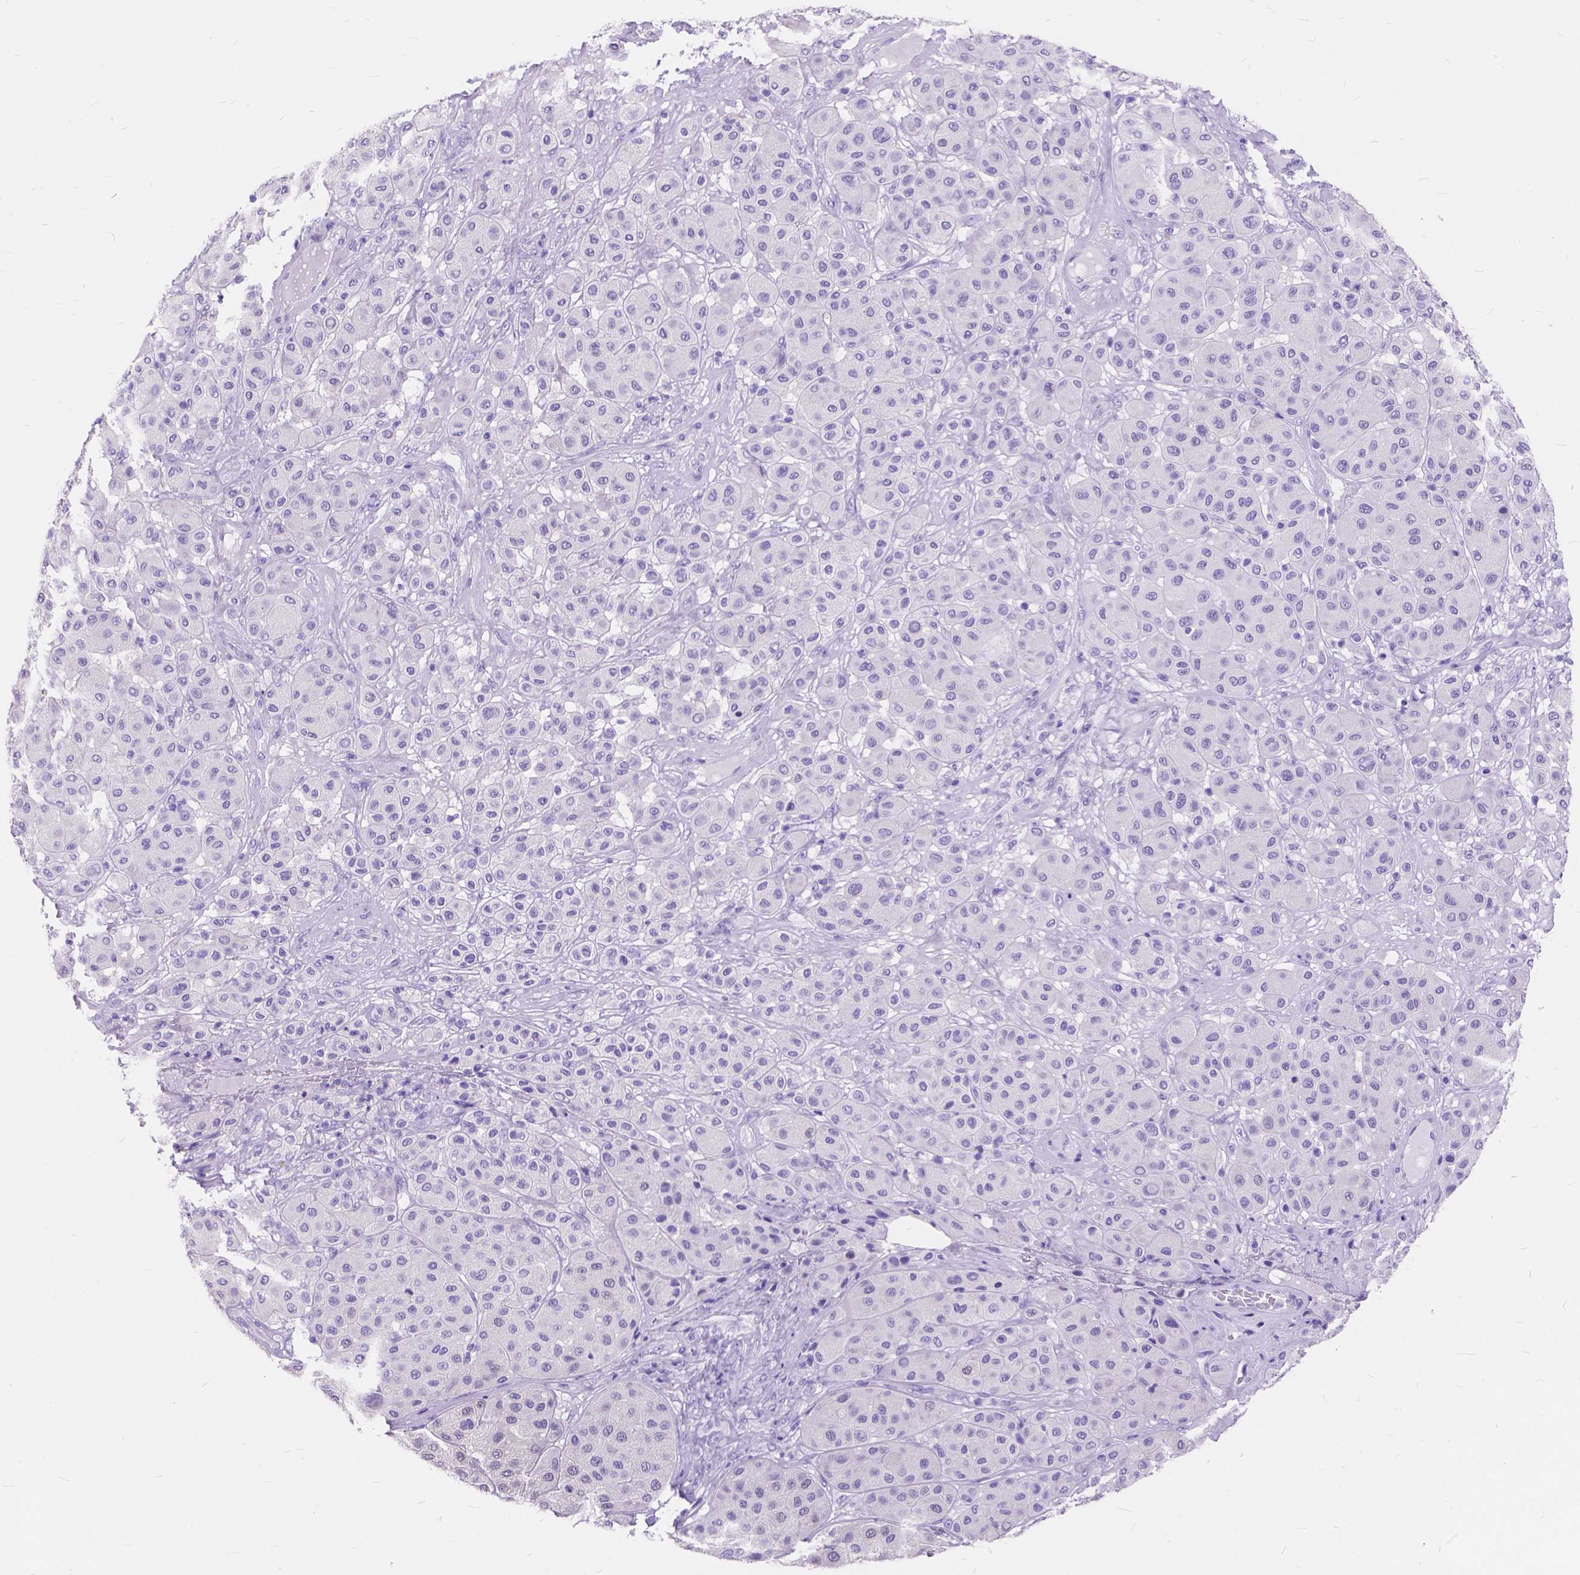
{"staining": {"intensity": "negative", "quantity": "none", "location": "none"}, "tissue": "melanoma", "cell_type": "Tumor cells", "image_type": "cancer", "snomed": [{"axis": "morphology", "description": "Malignant melanoma, Metastatic site"}, {"axis": "topography", "description": "Smooth muscle"}], "caption": "Tumor cells show no significant protein staining in melanoma.", "gene": "FOXL2", "patient": {"sex": "male", "age": 41}}